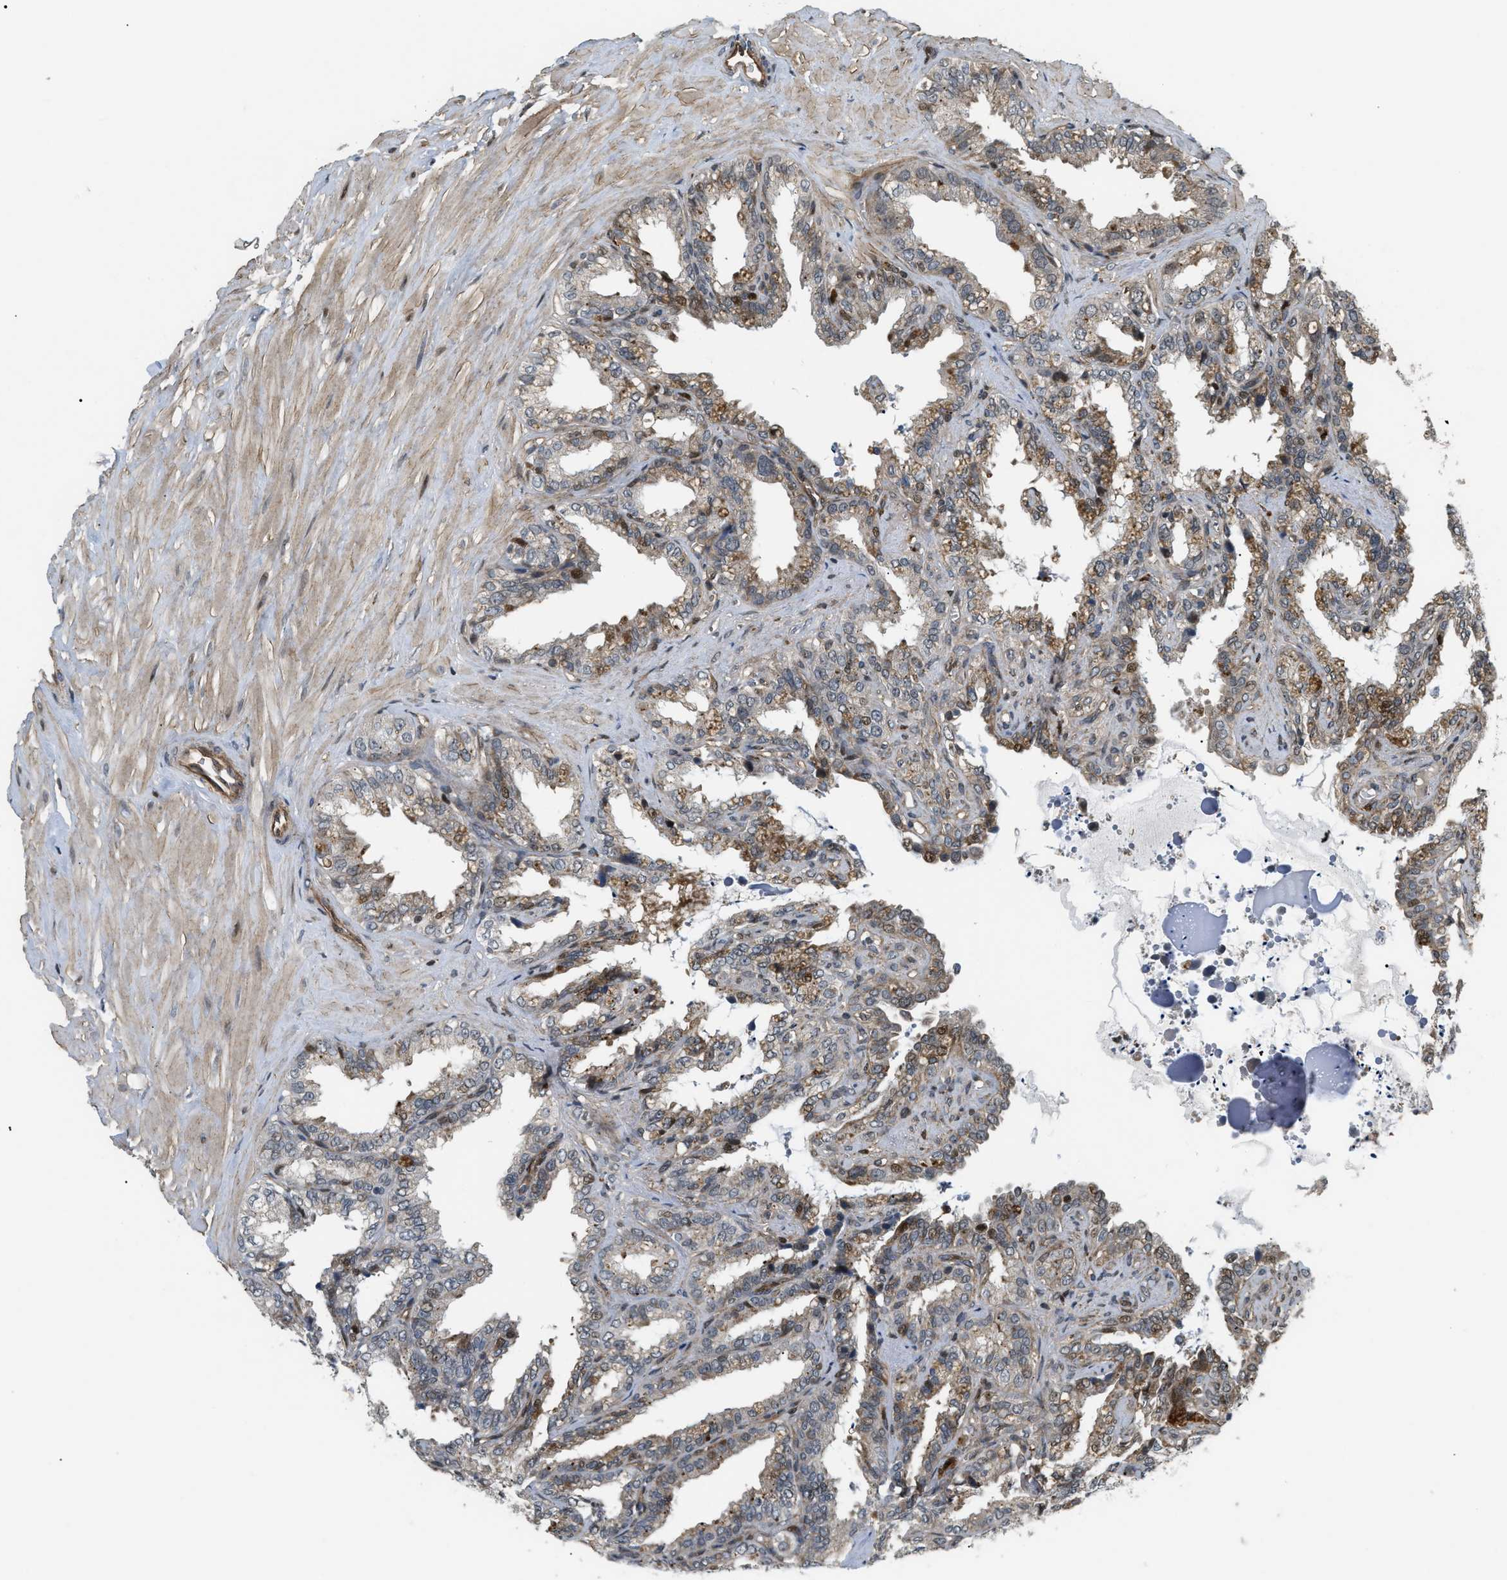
{"staining": {"intensity": "moderate", "quantity": "25%-75%", "location": "cytoplasmic/membranous,nuclear"}, "tissue": "seminal vesicle", "cell_type": "Glandular cells", "image_type": "normal", "snomed": [{"axis": "morphology", "description": "Normal tissue, NOS"}, {"axis": "topography", "description": "Seminal veicle"}], "caption": "Immunohistochemical staining of normal human seminal vesicle exhibits 25%-75% levels of moderate cytoplasmic/membranous,nuclear protein expression in approximately 25%-75% of glandular cells.", "gene": "LTA4H", "patient": {"sex": "male", "age": 64}}